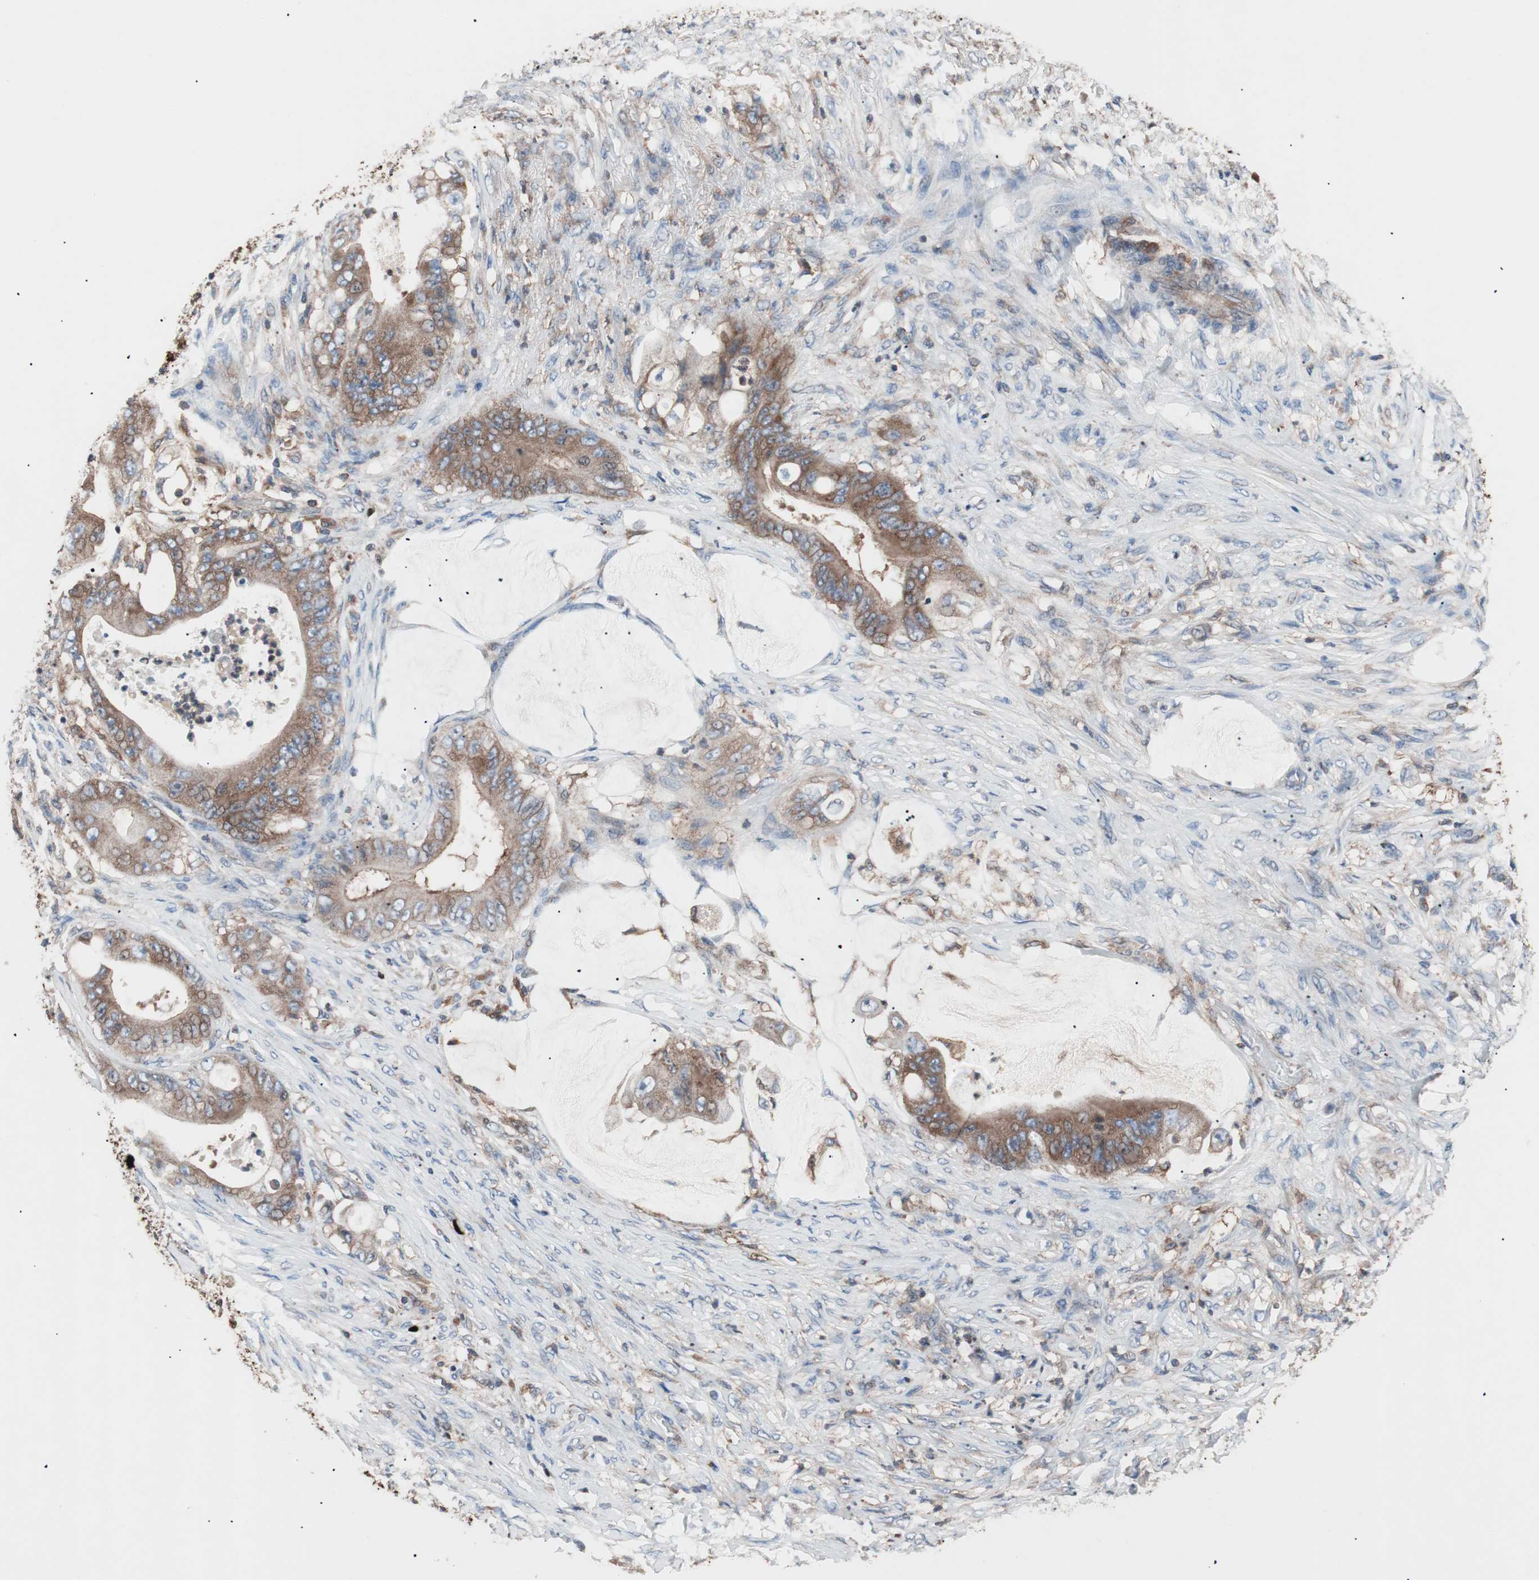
{"staining": {"intensity": "moderate", "quantity": ">75%", "location": "cytoplasmic/membranous"}, "tissue": "stomach cancer", "cell_type": "Tumor cells", "image_type": "cancer", "snomed": [{"axis": "morphology", "description": "Adenocarcinoma, NOS"}, {"axis": "topography", "description": "Stomach"}], "caption": "Protein expression analysis of stomach cancer (adenocarcinoma) shows moderate cytoplasmic/membranous staining in about >75% of tumor cells.", "gene": "PIK3R1", "patient": {"sex": "female", "age": 73}}